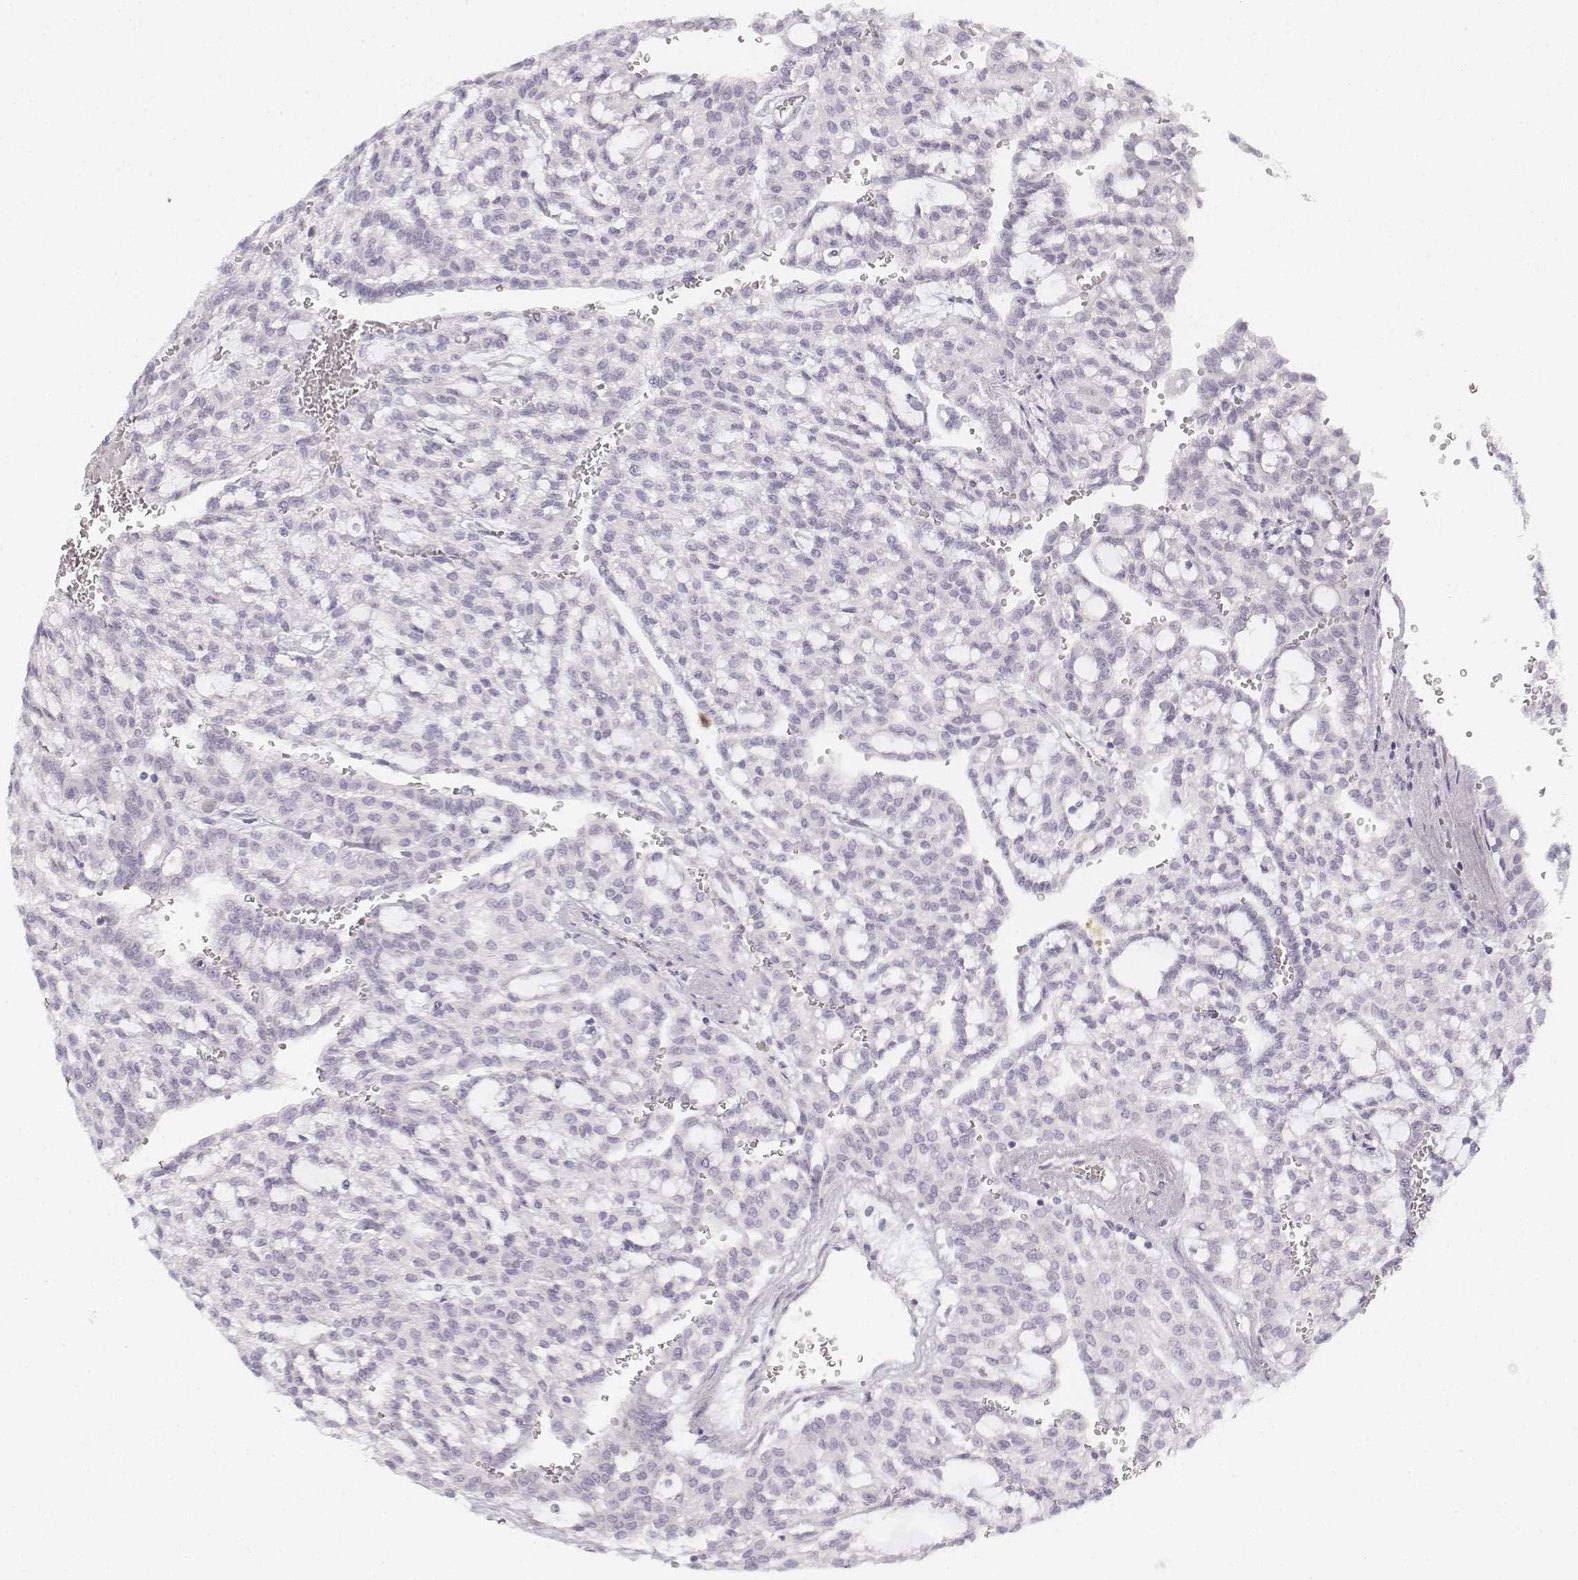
{"staining": {"intensity": "negative", "quantity": "none", "location": "none"}, "tissue": "renal cancer", "cell_type": "Tumor cells", "image_type": "cancer", "snomed": [{"axis": "morphology", "description": "Adenocarcinoma, NOS"}, {"axis": "topography", "description": "Kidney"}], "caption": "Tumor cells show no significant positivity in renal cancer. Nuclei are stained in blue.", "gene": "KRT25", "patient": {"sex": "male", "age": 63}}